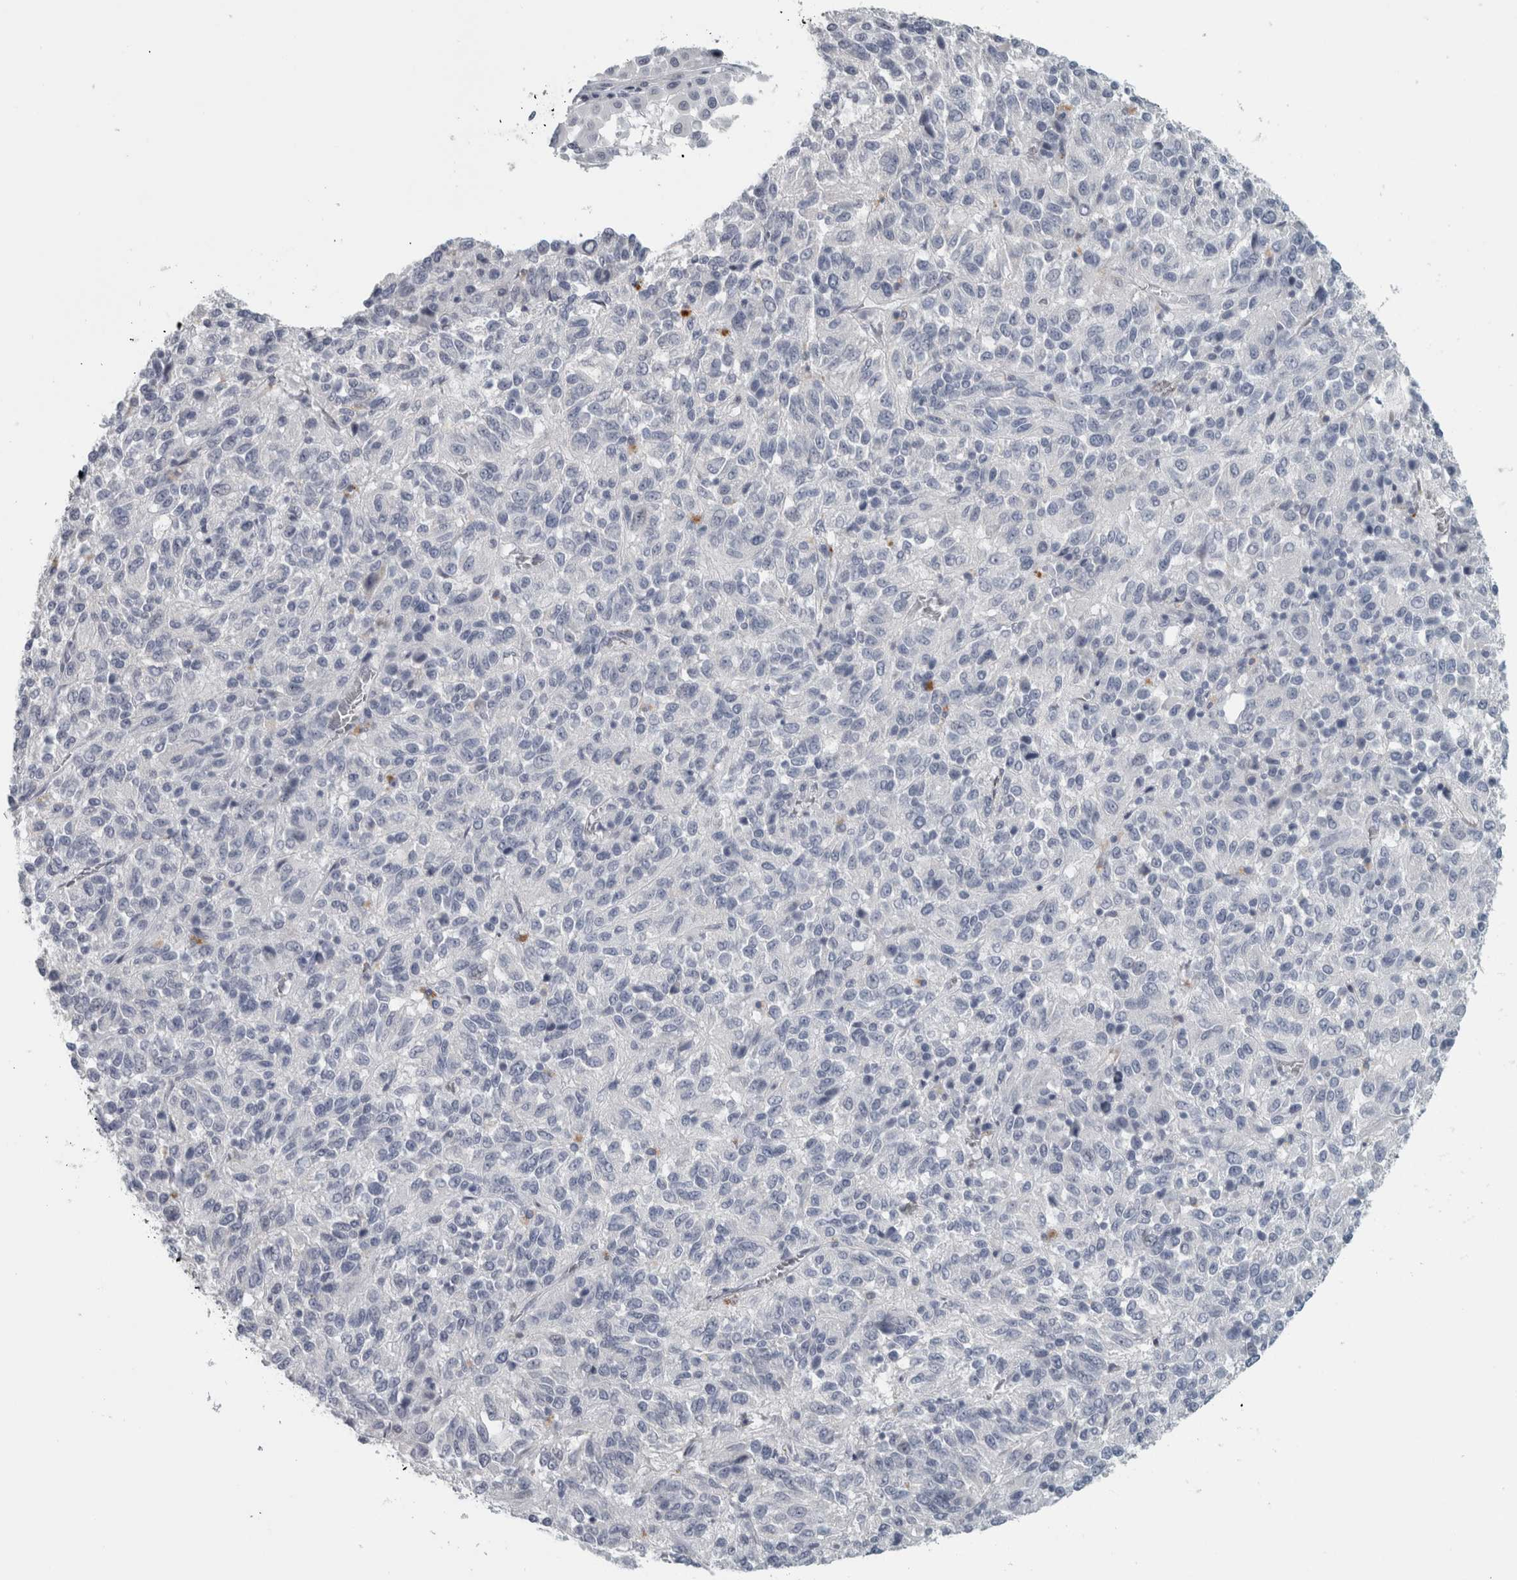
{"staining": {"intensity": "negative", "quantity": "none", "location": "none"}, "tissue": "melanoma", "cell_type": "Tumor cells", "image_type": "cancer", "snomed": [{"axis": "morphology", "description": "Malignant melanoma, Metastatic site"}, {"axis": "topography", "description": "Lung"}], "caption": "DAB immunohistochemical staining of melanoma shows no significant expression in tumor cells.", "gene": "CPE", "patient": {"sex": "male", "age": 64}}